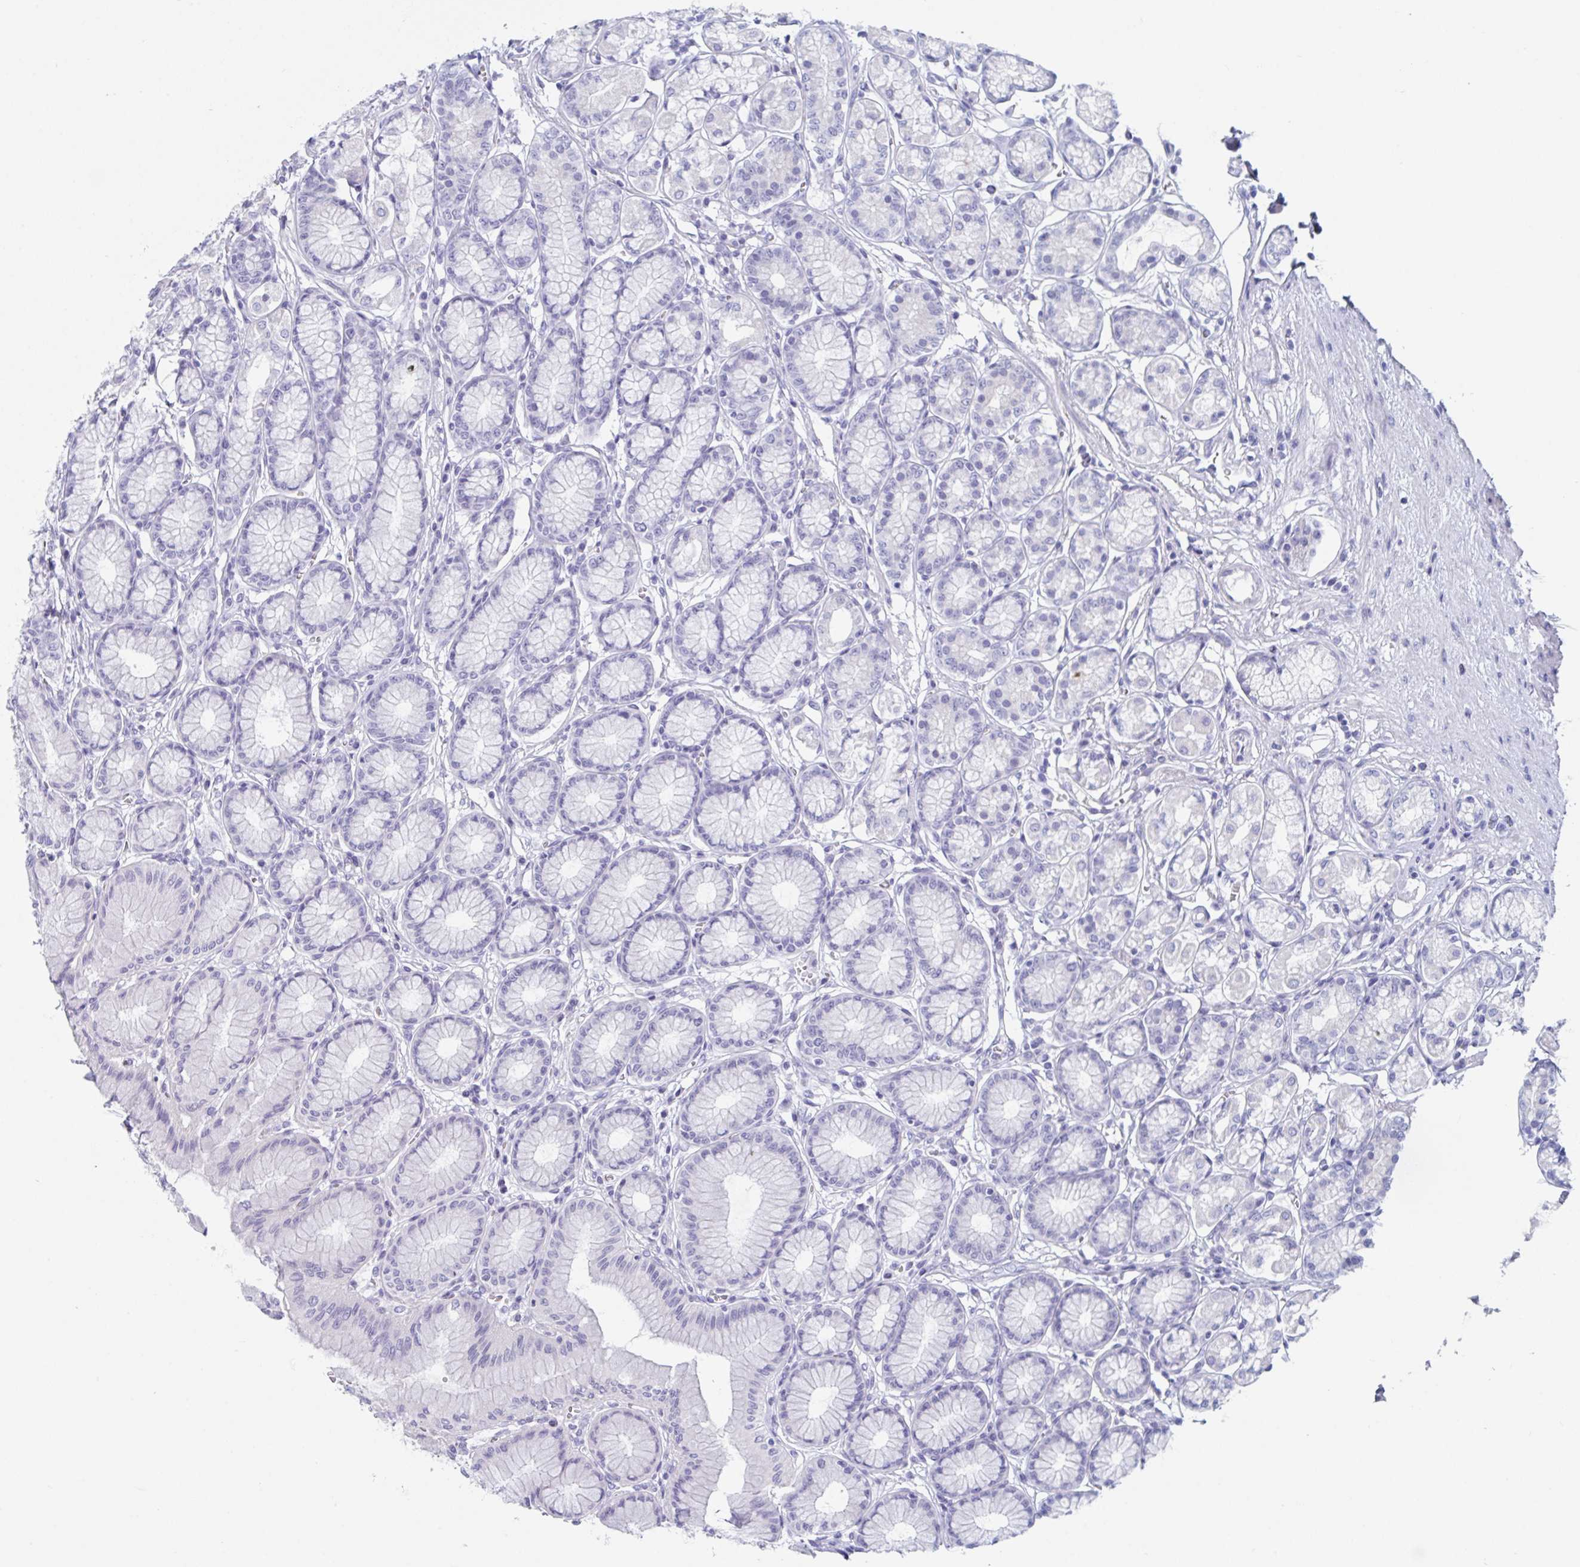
{"staining": {"intensity": "negative", "quantity": "none", "location": "none"}, "tissue": "stomach", "cell_type": "Glandular cells", "image_type": "normal", "snomed": [{"axis": "morphology", "description": "Normal tissue, NOS"}, {"axis": "topography", "description": "Stomach"}, {"axis": "topography", "description": "Stomach, lower"}], "caption": "Immunohistochemistry (IHC) image of normal stomach: human stomach stained with DAB (3,3'-diaminobenzidine) exhibits no significant protein expression in glandular cells.", "gene": "ZPBP", "patient": {"sex": "male", "age": 76}}